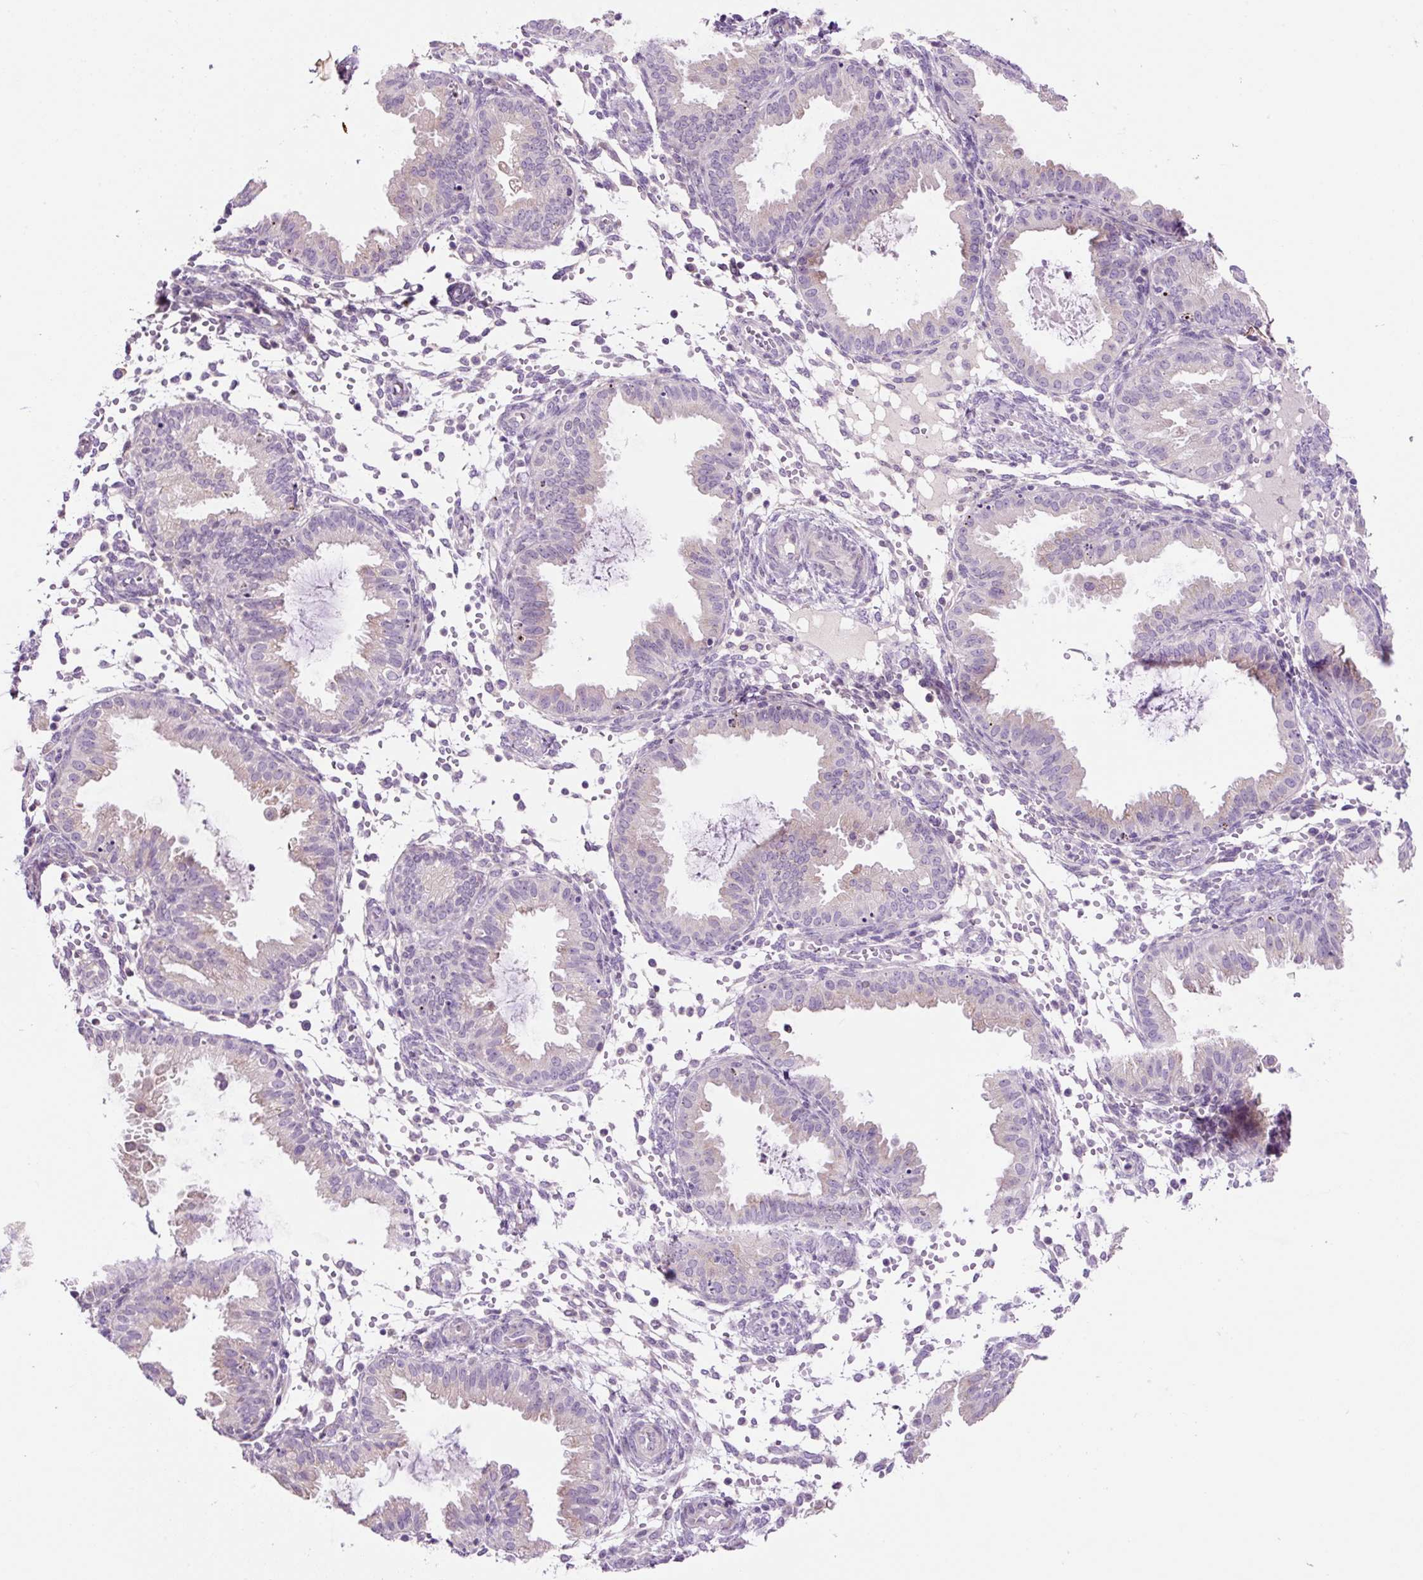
{"staining": {"intensity": "negative", "quantity": "none", "location": "none"}, "tissue": "endometrium", "cell_type": "Cells in endometrial stroma", "image_type": "normal", "snomed": [{"axis": "morphology", "description": "Normal tissue, NOS"}, {"axis": "topography", "description": "Endometrium"}], "caption": "Immunohistochemistry histopathology image of normal endometrium: endometrium stained with DAB displays no significant protein positivity in cells in endometrial stroma.", "gene": "OGDHL", "patient": {"sex": "female", "age": 33}}